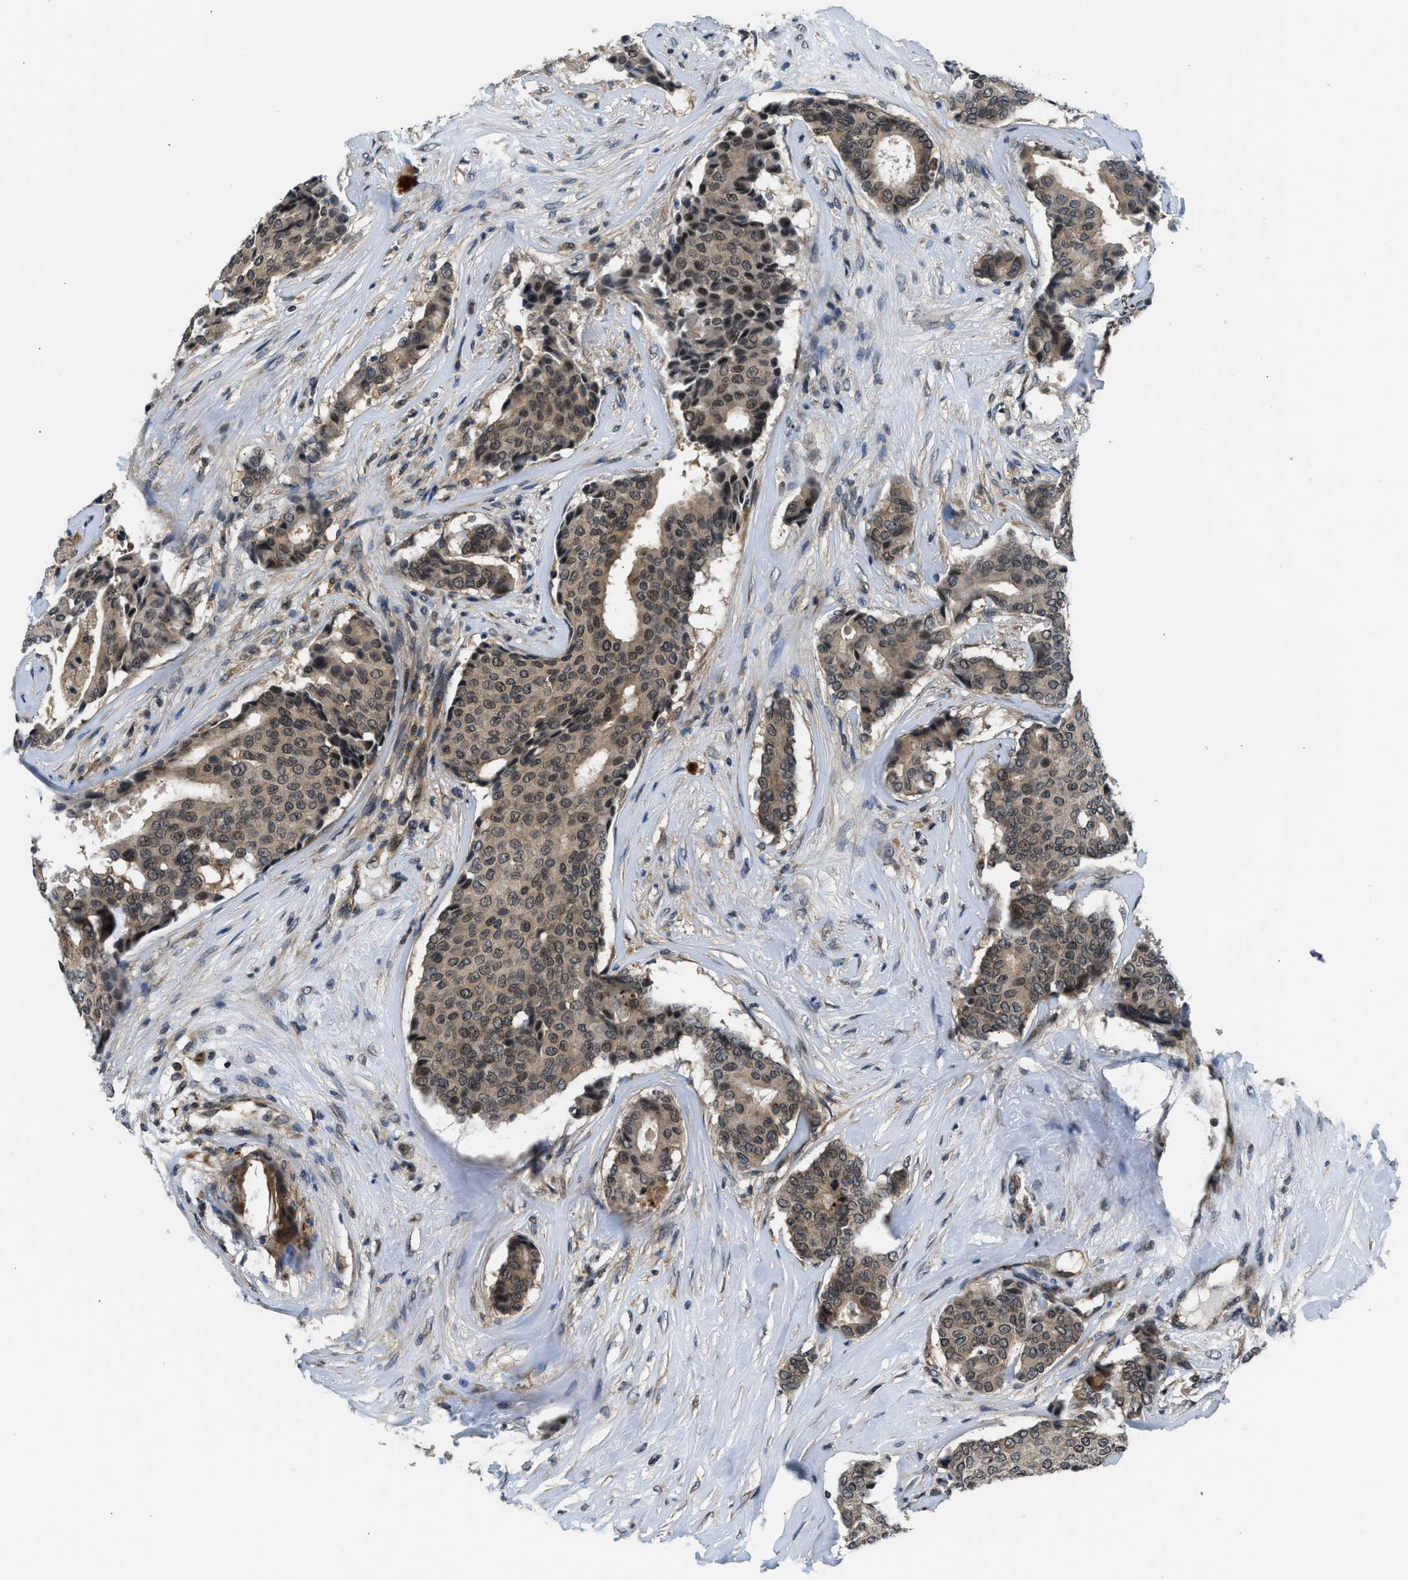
{"staining": {"intensity": "moderate", "quantity": ">75%", "location": "cytoplasmic/membranous,nuclear"}, "tissue": "breast cancer", "cell_type": "Tumor cells", "image_type": "cancer", "snomed": [{"axis": "morphology", "description": "Duct carcinoma"}, {"axis": "topography", "description": "Breast"}], "caption": "The image exhibits a brown stain indicating the presence of a protein in the cytoplasmic/membranous and nuclear of tumor cells in breast invasive ductal carcinoma.", "gene": "MTMR1", "patient": {"sex": "female", "age": 75}}